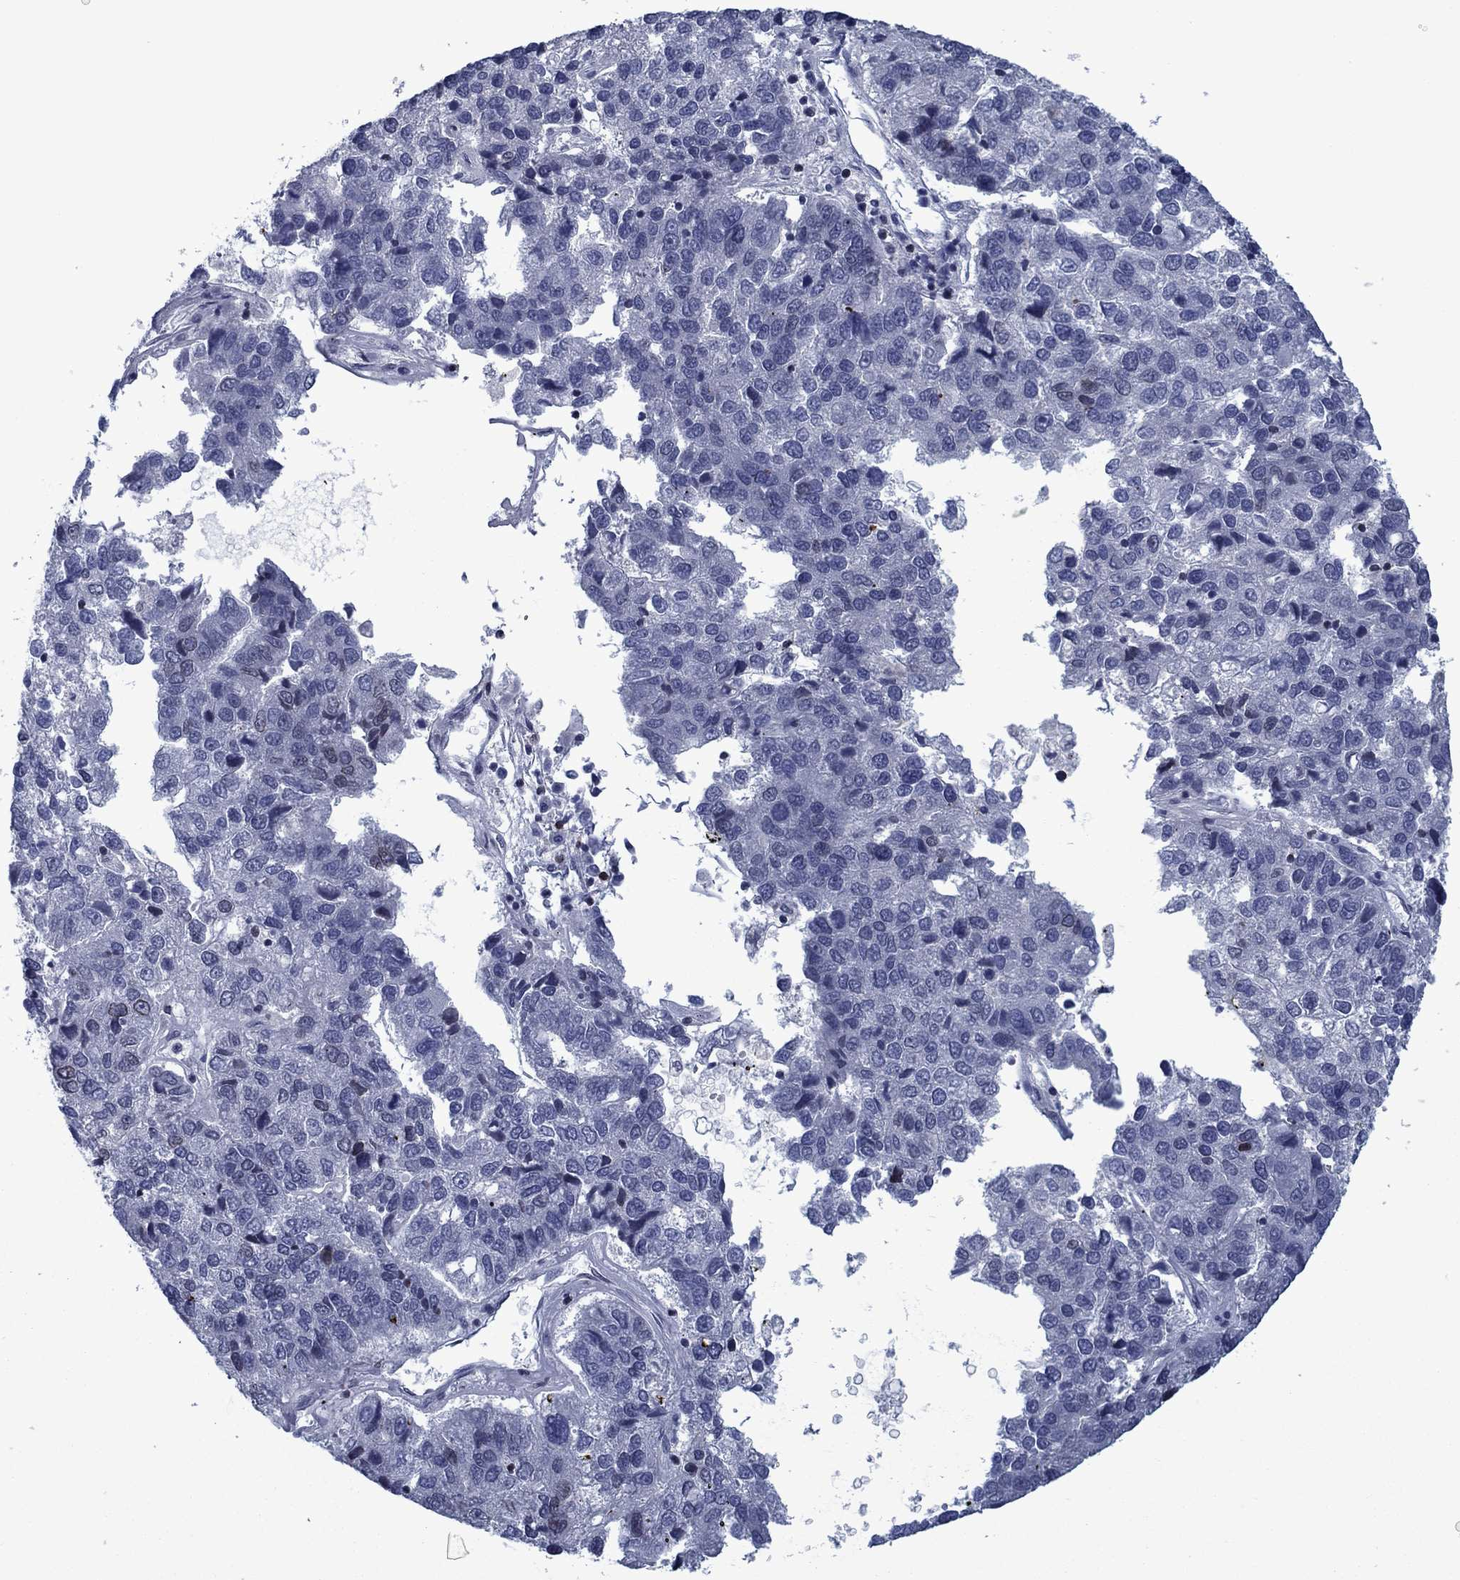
{"staining": {"intensity": "negative", "quantity": "none", "location": "none"}, "tissue": "pancreatic cancer", "cell_type": "Tumor cells", "image_type": "cancer", "snomed": [{"axis": "morphology", "description": "Adenocarcinoma, NOS"}, {"axis": "topography", "description": "Pancreas"}], "caption": "Immunohistochemistry (IHC) image of neoplastic tissue: human pancreatic cancer (adenocarcinoma) stained with DAB demonstrates no significant protein positivity in tumor cells. (DAB immunohistochemistry with hematoxylin counter stain).", "gene": "SLA", "patient": {"sex": "female", "age": 61}}